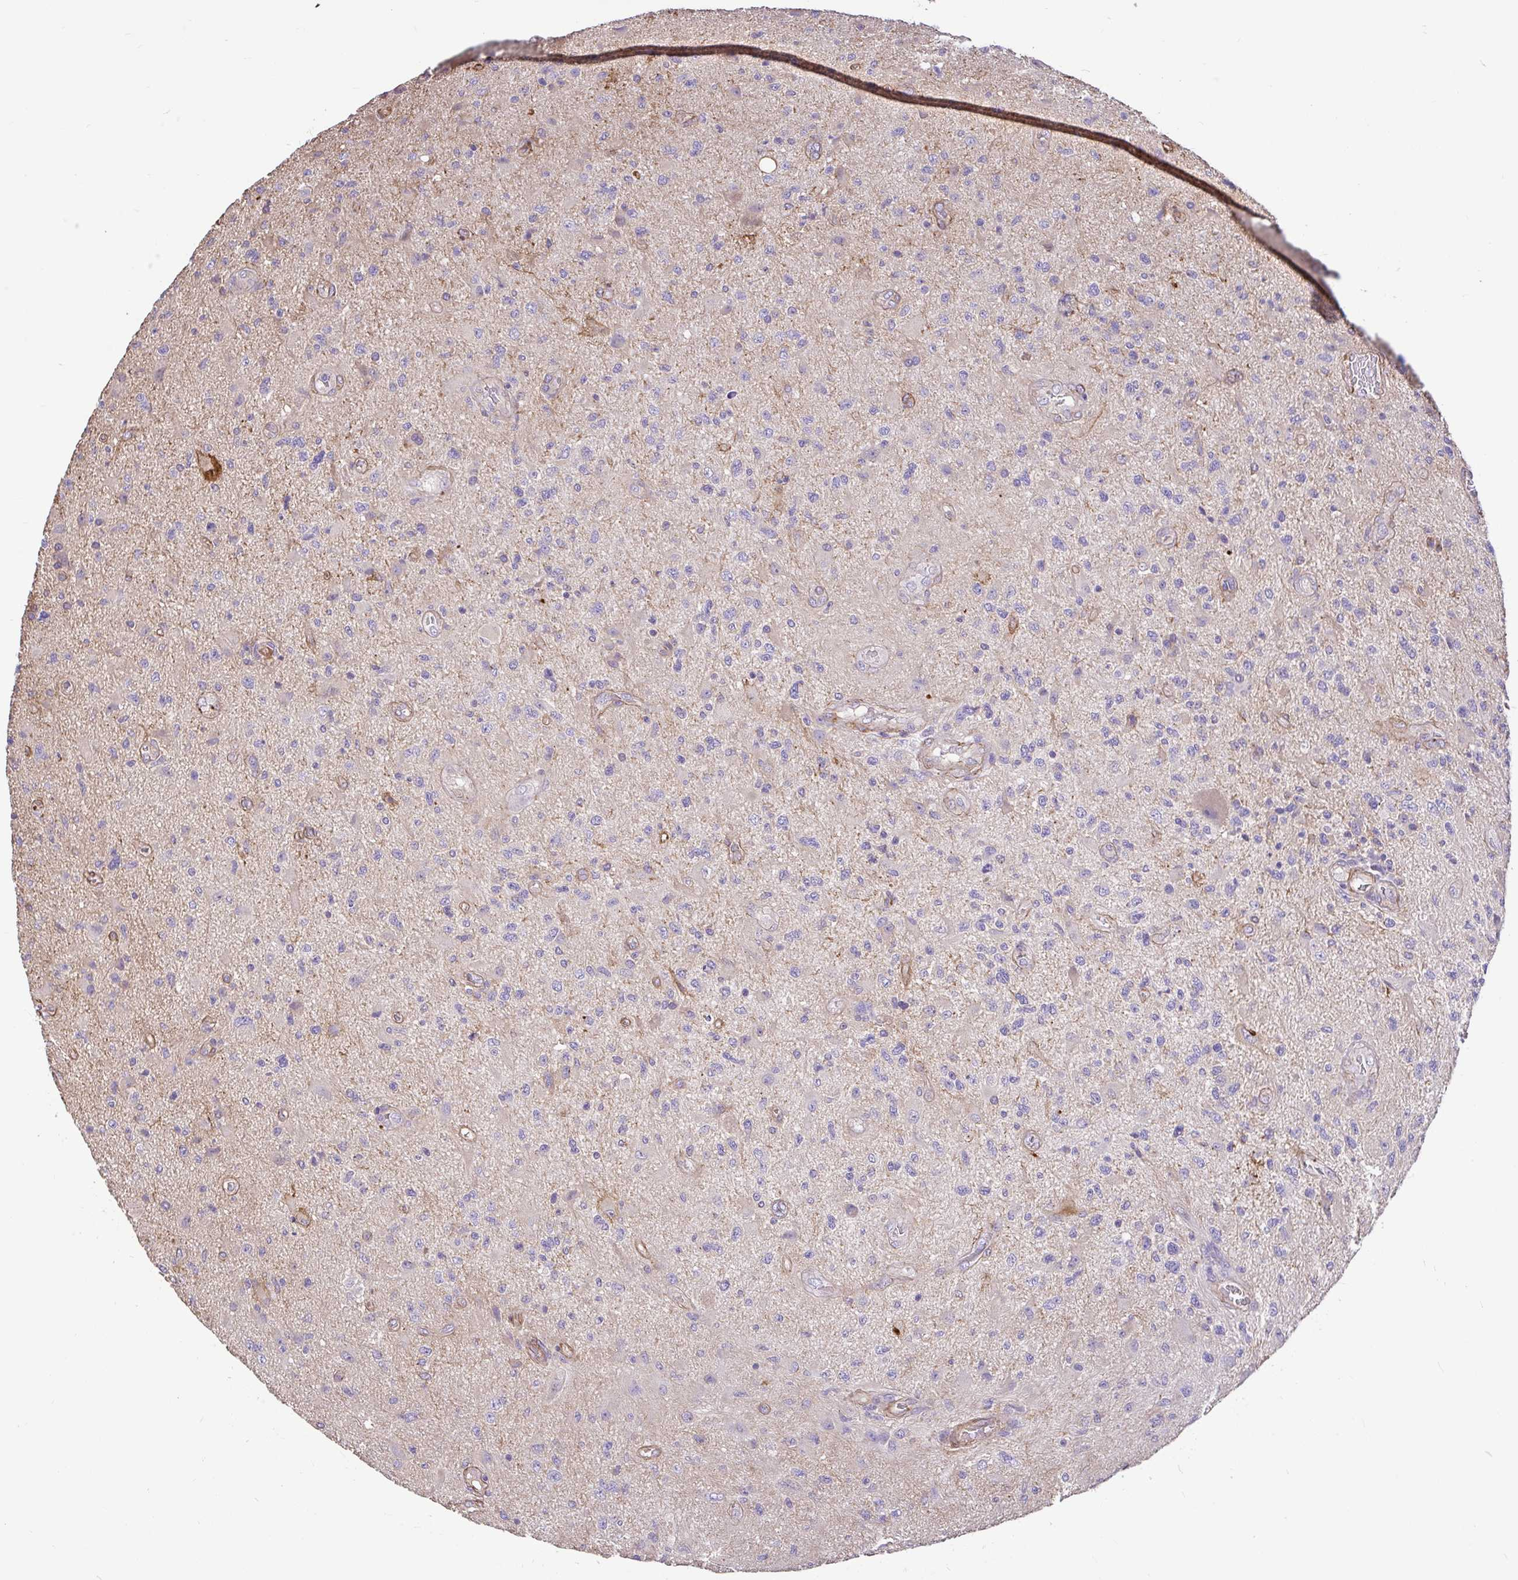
{"staining": {"intensity": "negative", "quantity": "none", "location": "none"}, "tissue": "glioma", "cell_type": "Tumor cells", "image_type": "cancer", "snomed": [{"axis": "morphology", "description": "Glioma, malignant, High grade"}, {"axis": "topography", "description": "Brain"}], "caption": "IHC micrograph of human malignant high-grade glioma stained for a protein (brown), which reveals no staining in tumor cells.", "gene": "PTPRK", "patient": {"sex": "male", "age": 67}}